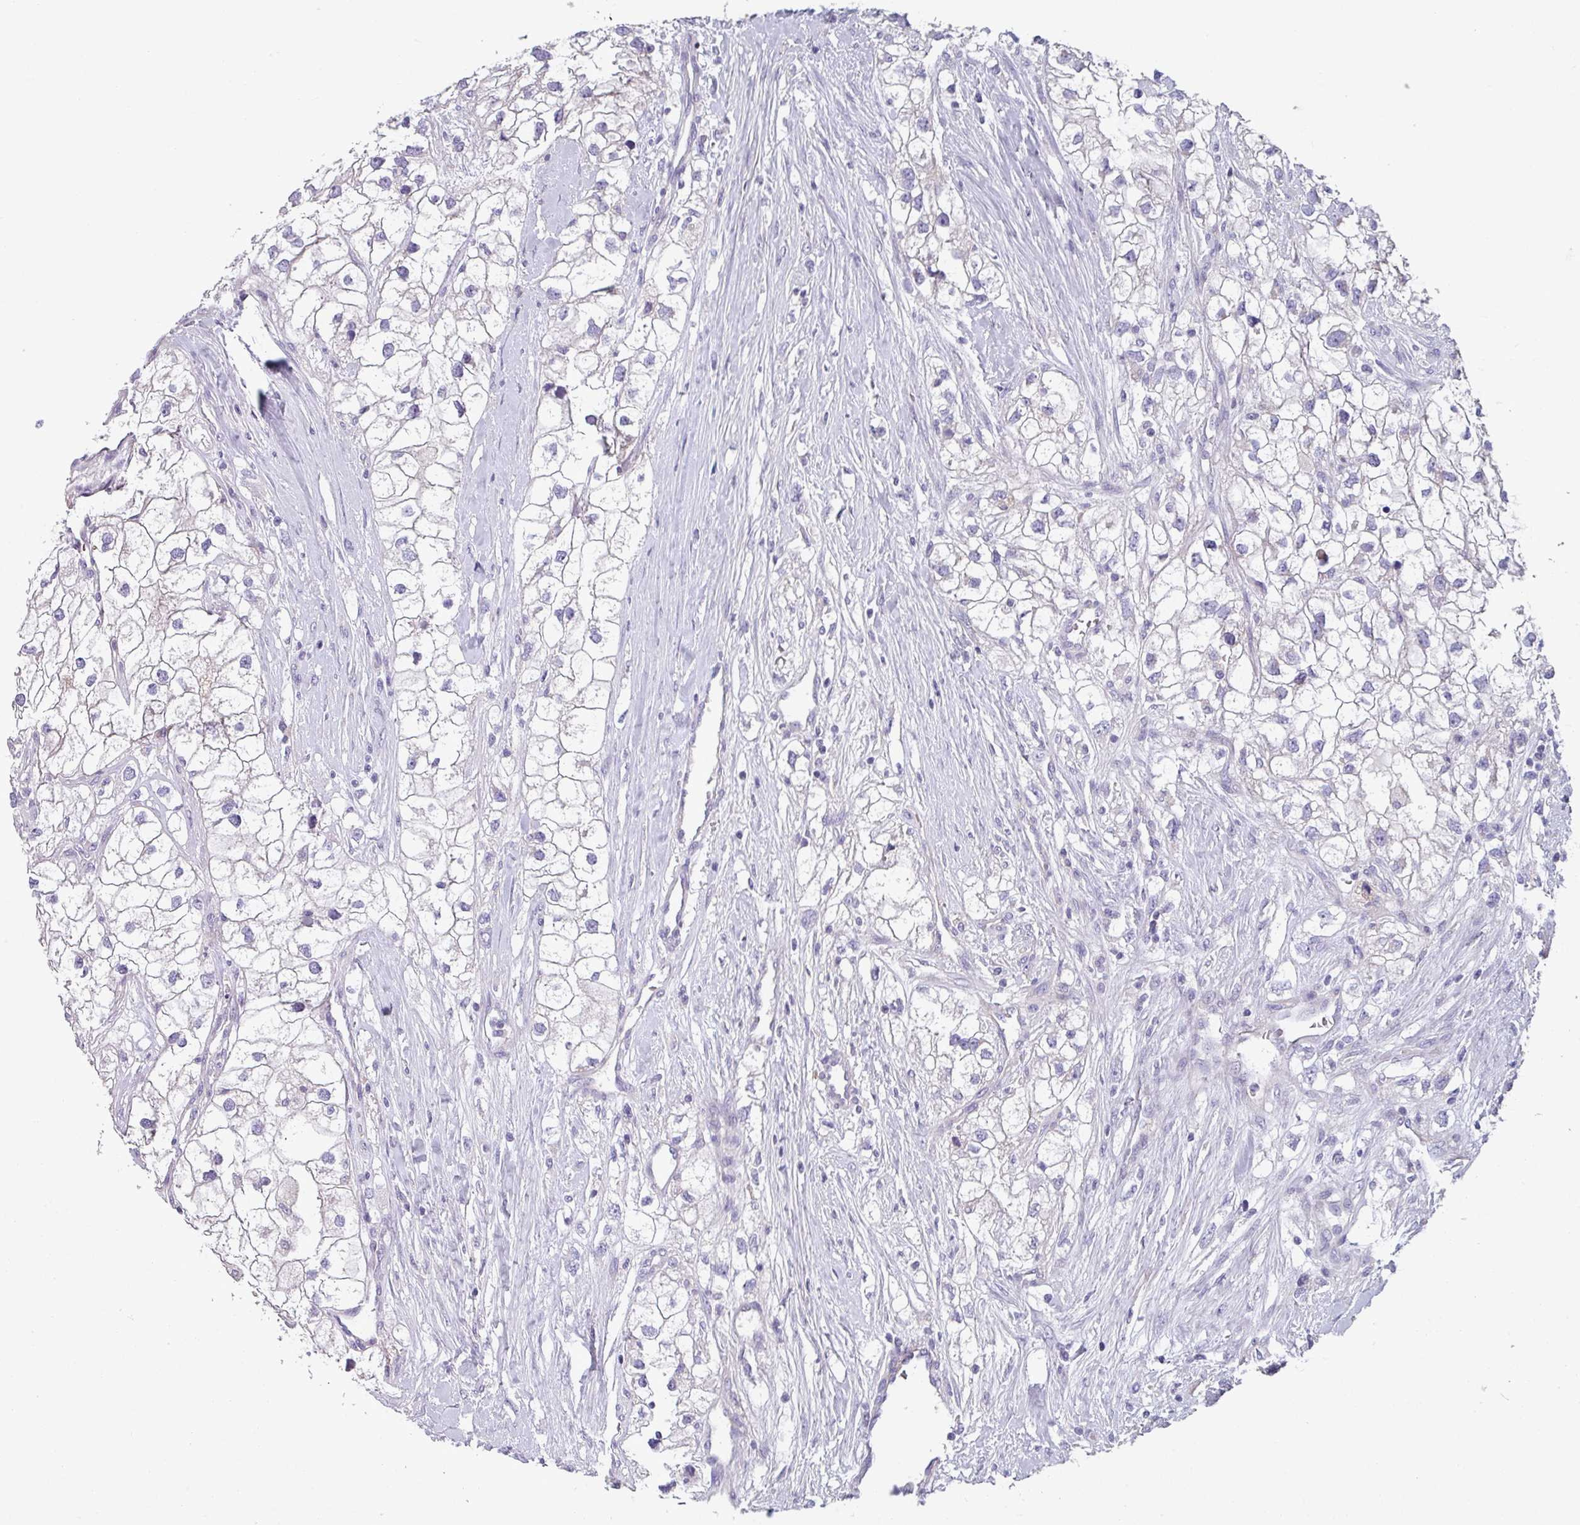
{"staining": {"intensity": "negative", "quantity": "none", "location": "none"}, "tissue": "renal cancer", "cell_type": "Tumor cells", "image_type": "cancer", "snomed": [{"axis": "morphology", "description": "Adenocarcinoma, NOS"}, {"axis": "topography", "description": "Kidney"}], "caption": "This is a micrograph of immunohistochemistry staining of renal cancer (adenocarcinoma), which shows no positivity in tumor cells.", "gene": "TMEM132A", "patient": {"sex": "male", "age": 59}}